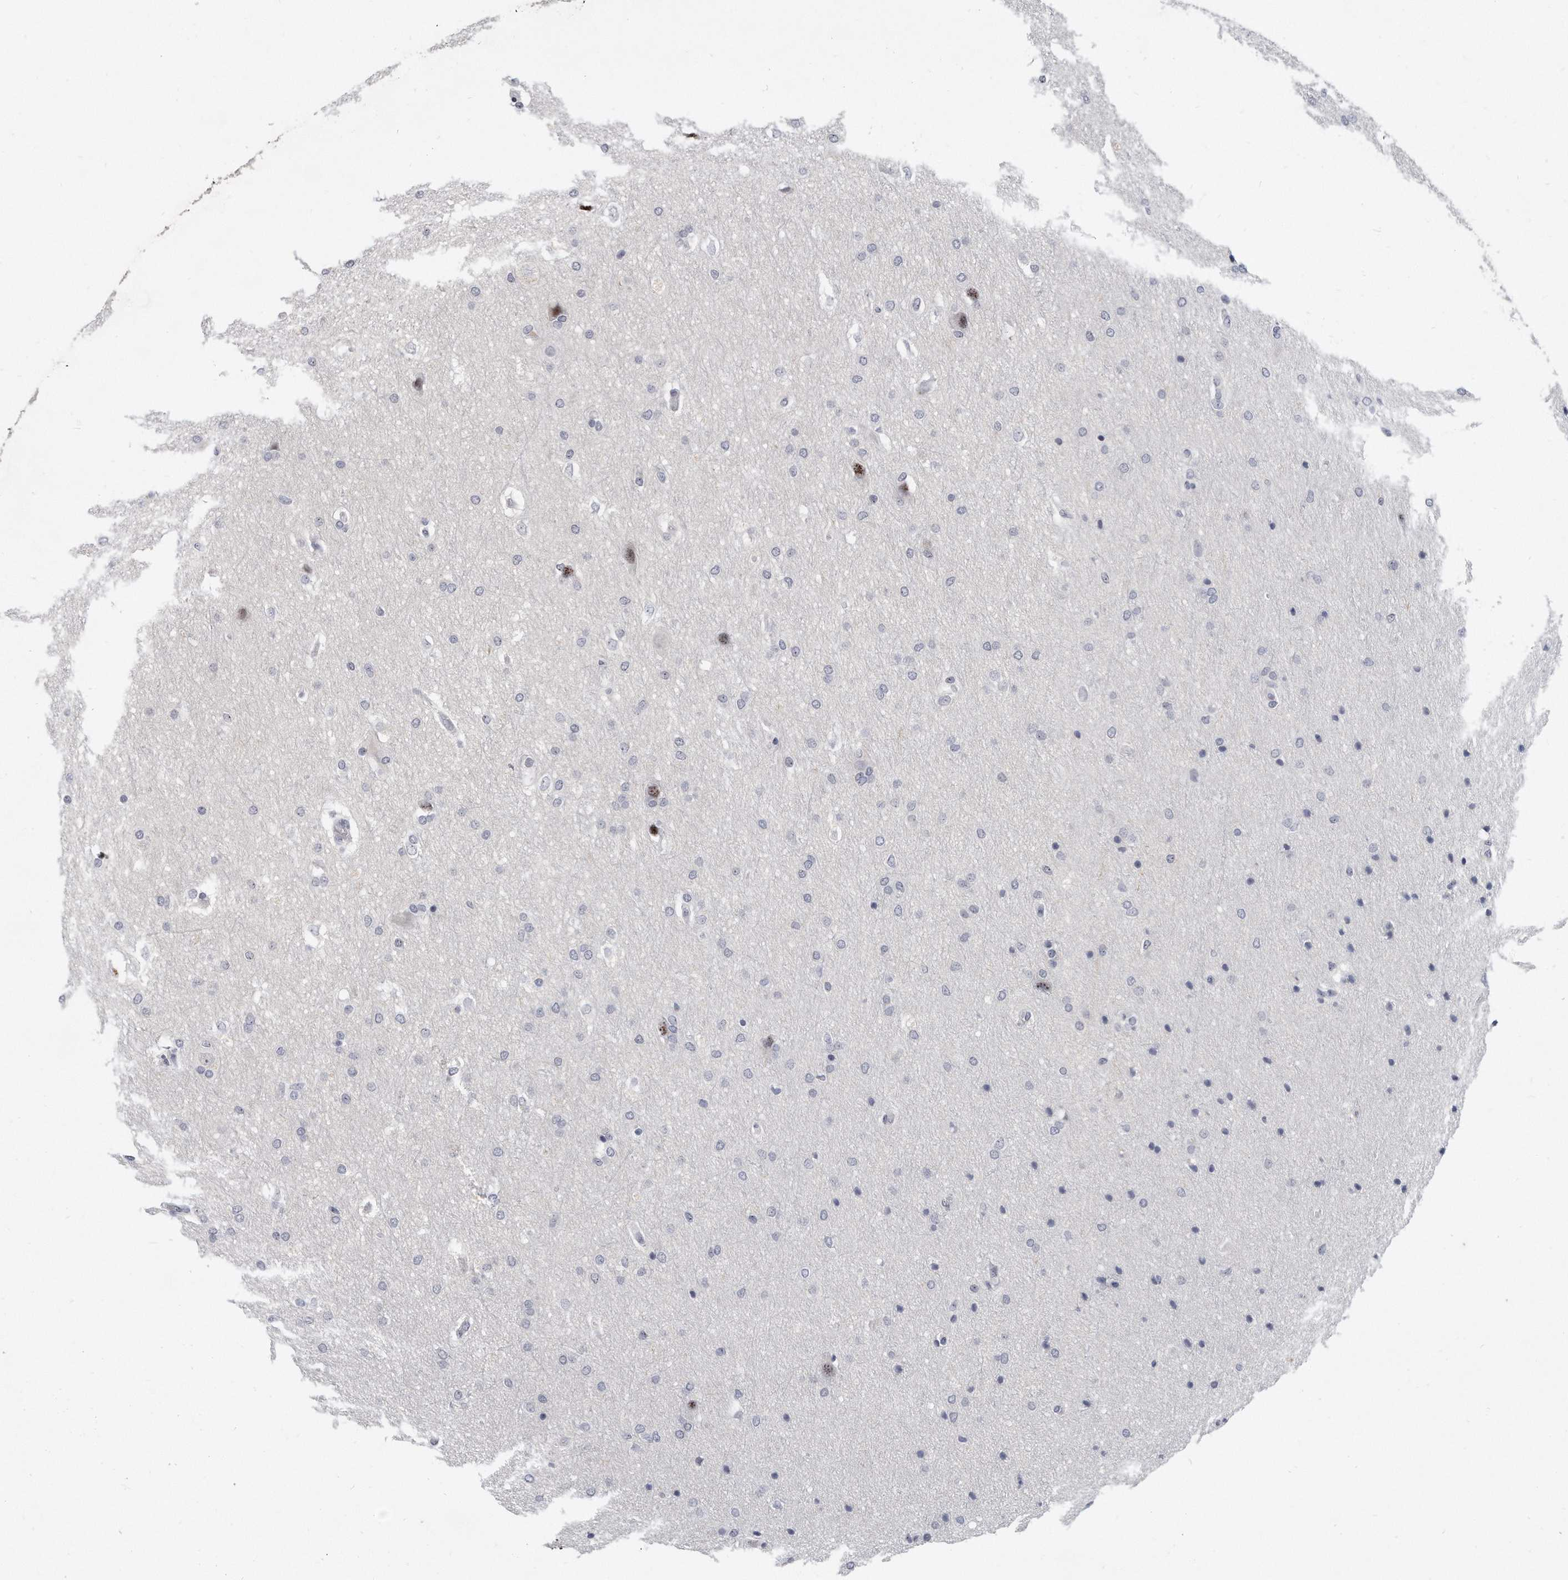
{"staining": {"intensity": "negative", "quantity": "none", "location": "none"}, "tissue": "glioma", "cell_type": "Tumor cells", "image_type": "cancer", "snomed": [{"axis": "morphology", "description": "Glioma, malignant, Low grade"}, {"axis": "topography", "description": "Brain"}], "caption": "High magnification brightfield microscopy of low-grade glioma (malignant) stained with DAB (3,3'-diaminobenzidine) (brown) and counterstained with hematoxylin (blue): tumor cells show no significant staining.", "gene": "TFCP2L1", "patient": {"sex": "female", "age": 37}}